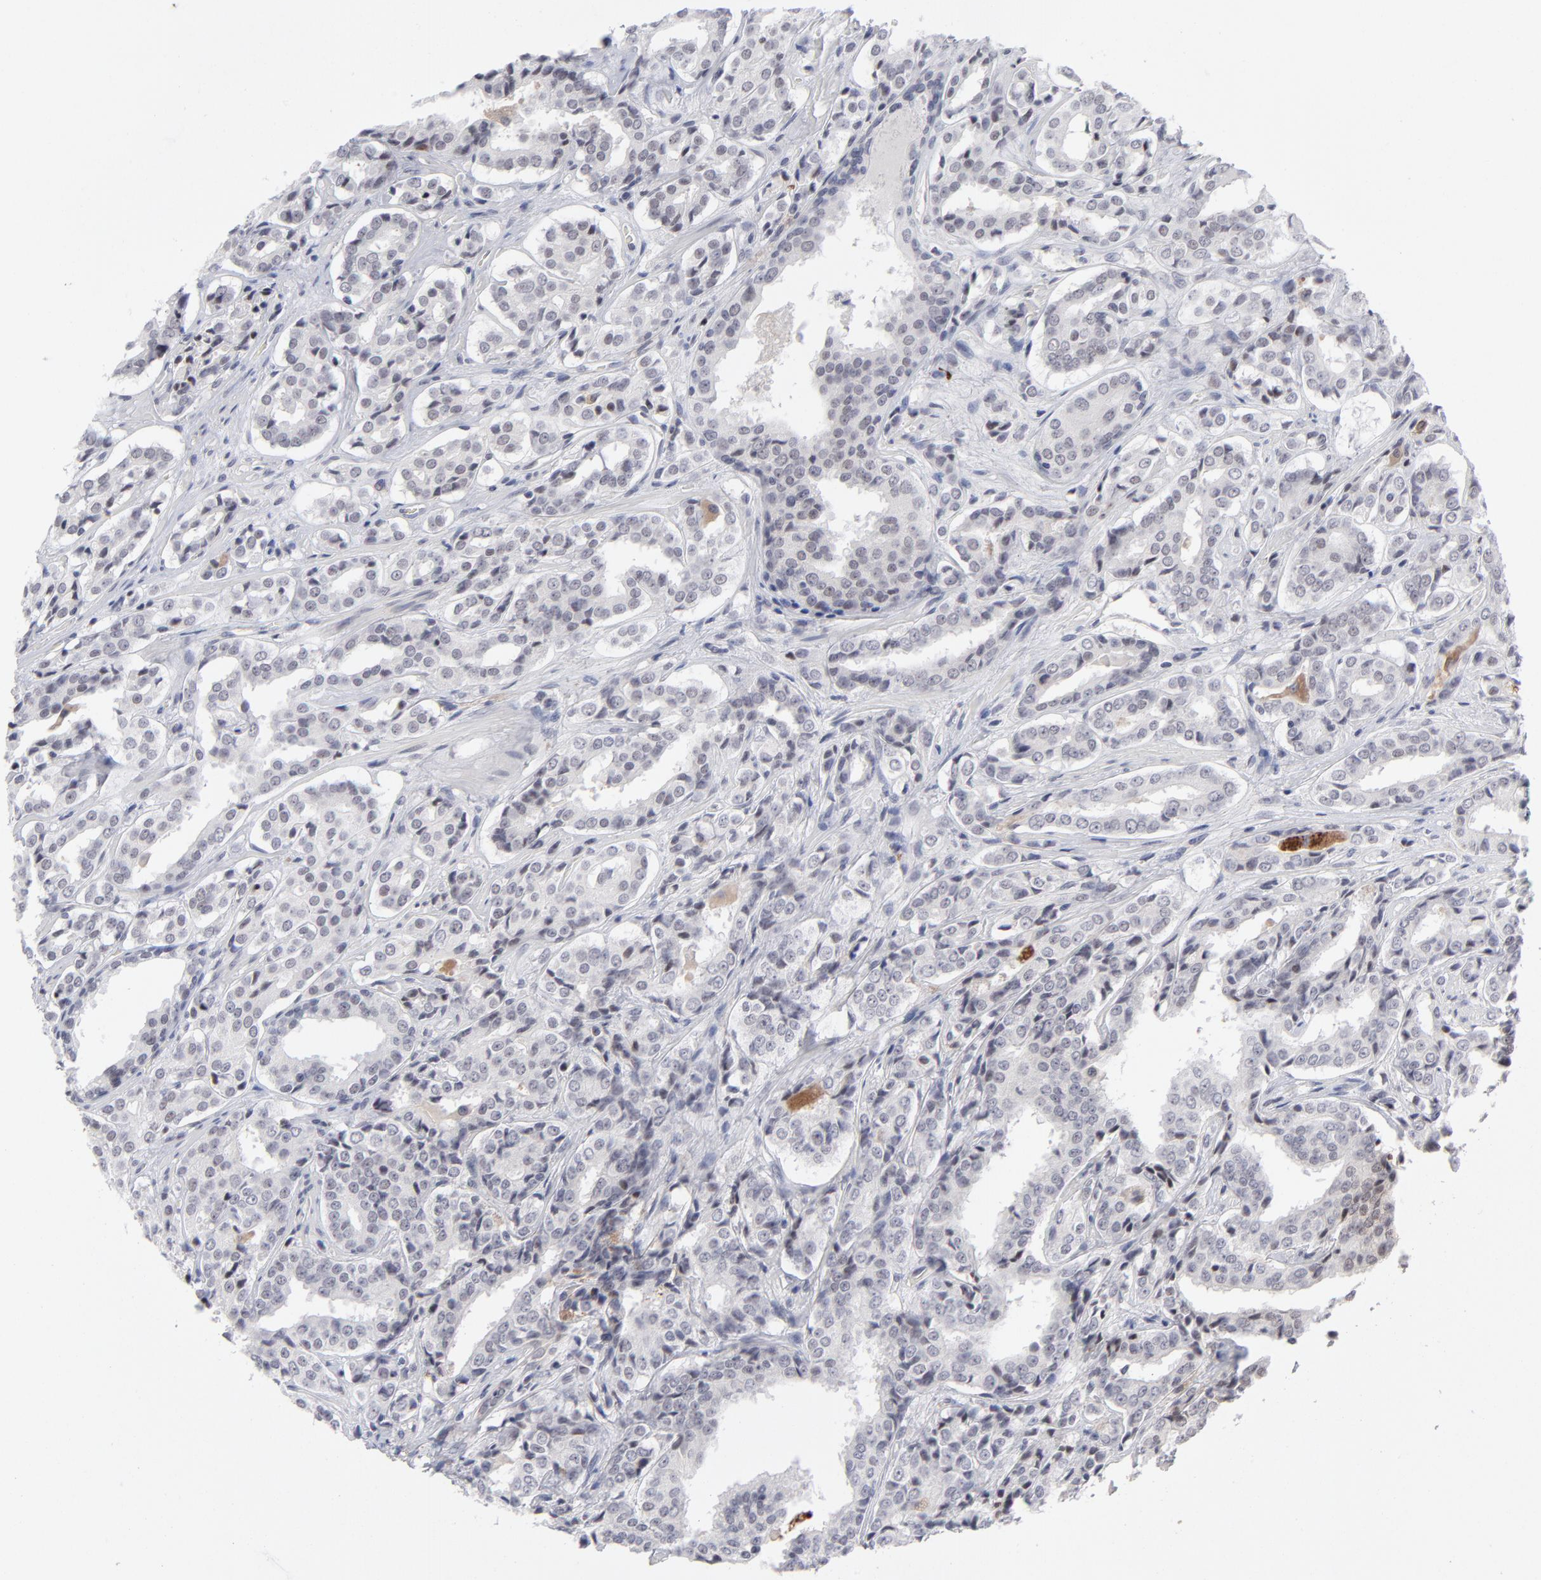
{"staining": {"intensity": "negative", "quantity": "none", "location": "none"}, "tissue": "prostate cancer", "cell_type": "Tumor cells", "image_type": "cancer", "snomed": [{"axis": "morphology", "description": "Adenocarcinoma, Medium grade"}, {"axis": "topography", "description": "Prostate"}], "caption": "The photomicrograph exhibits no staining of tumor cells in prostate cancer (adenocarcinoma (medium-grade)).", "gene": "CCR2", "patient": {"sex": "male", "age": 60}}